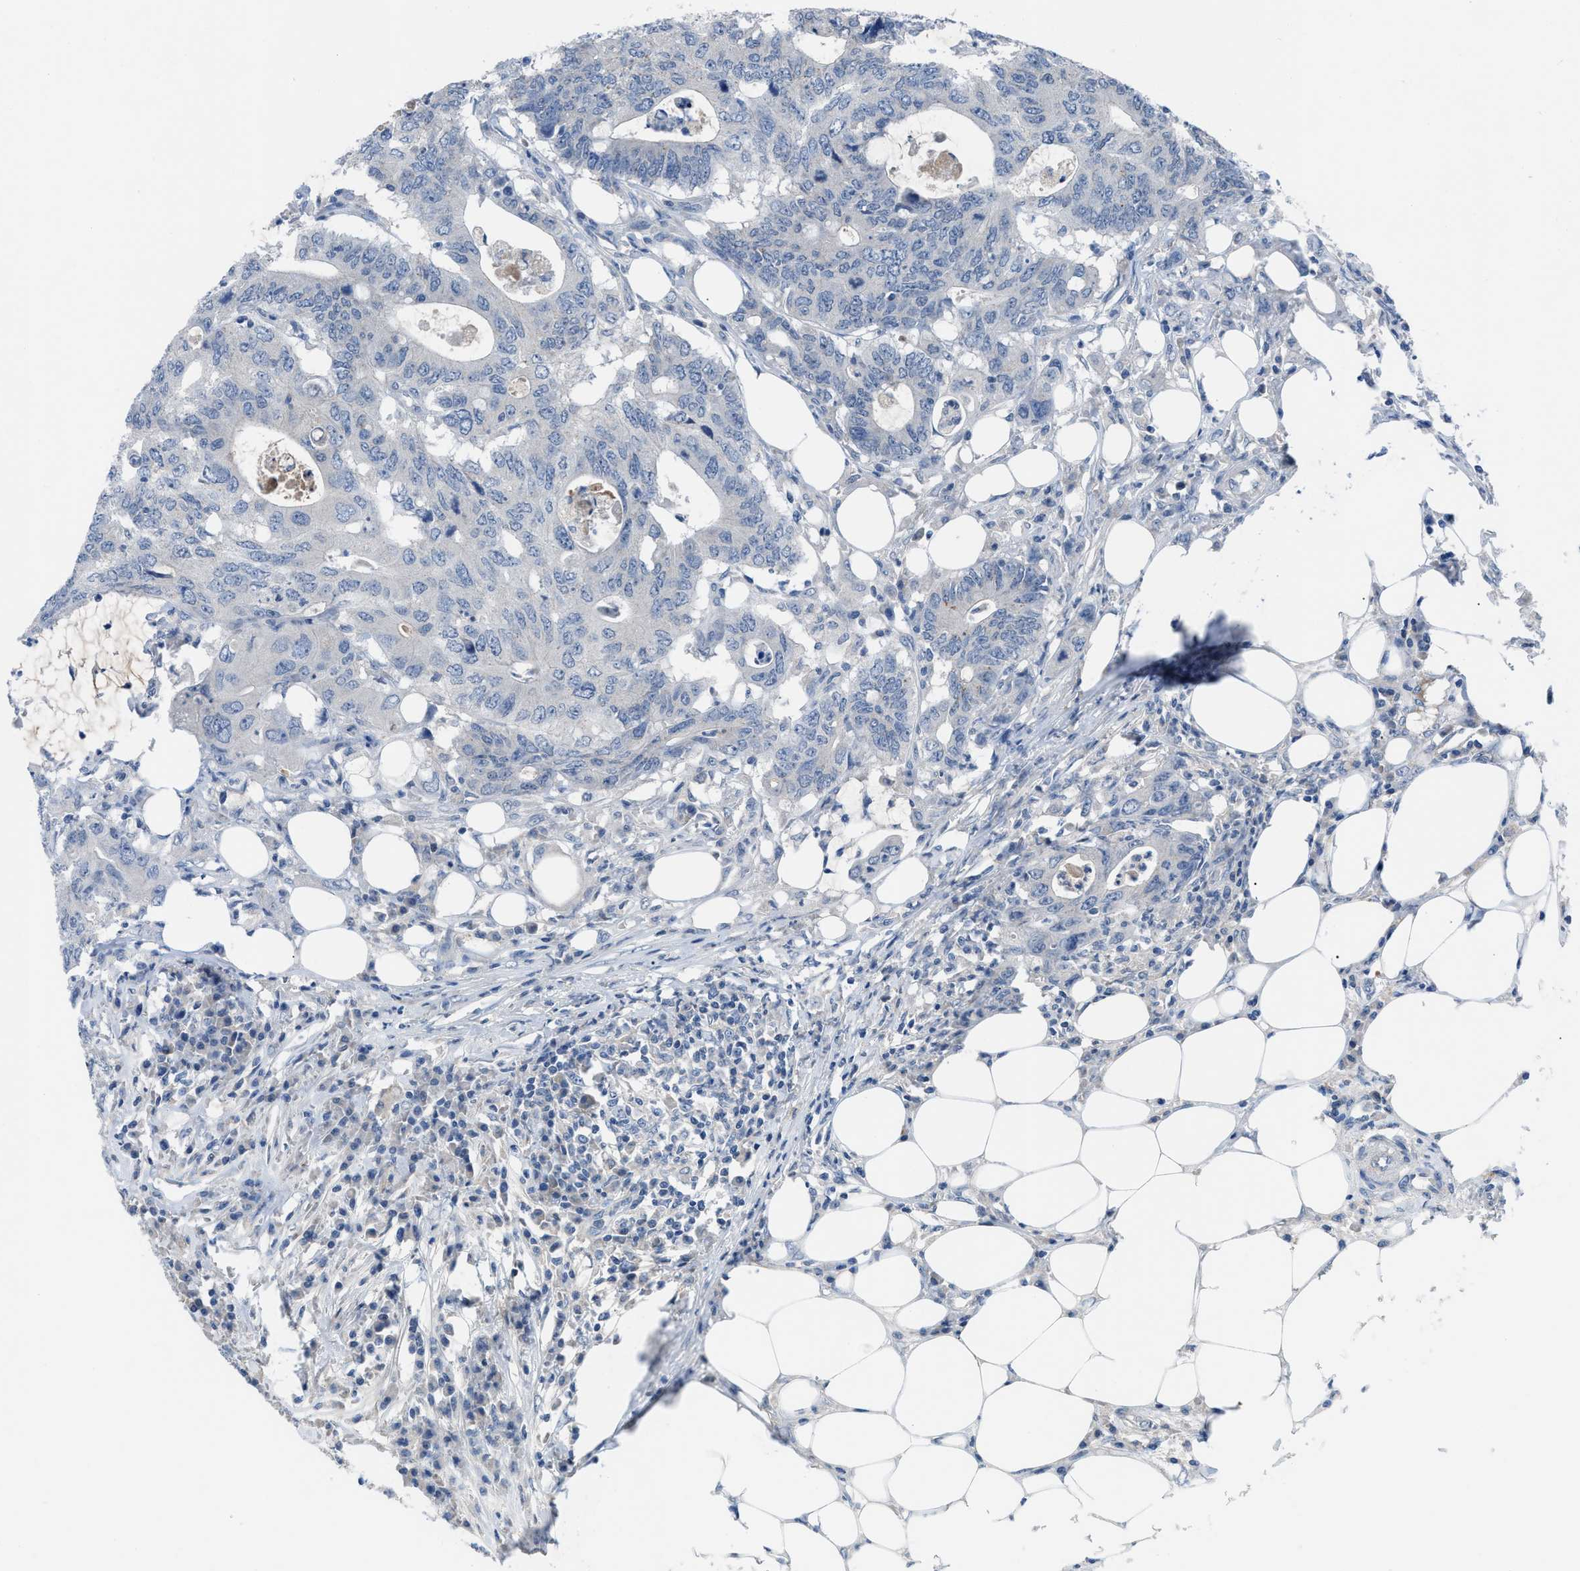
{"staining": {"intensity": "negative", "quantity": "none", "location": "none"}, "tissue": "colorectal cancer", "cell_type": "Tumor cells", "image_type": "cancer", "snomed": [{"axis": "morphology", "description": "Adenocarcinoma, NOS"}, {"axis": "topography", "description": "Colon"}], "caption": "Immunohistochemistry of human colorectal cancer exhibits no expression in tumor cells.", "gene": "HPX", "patient": {"sex": "male", "age": 71}}